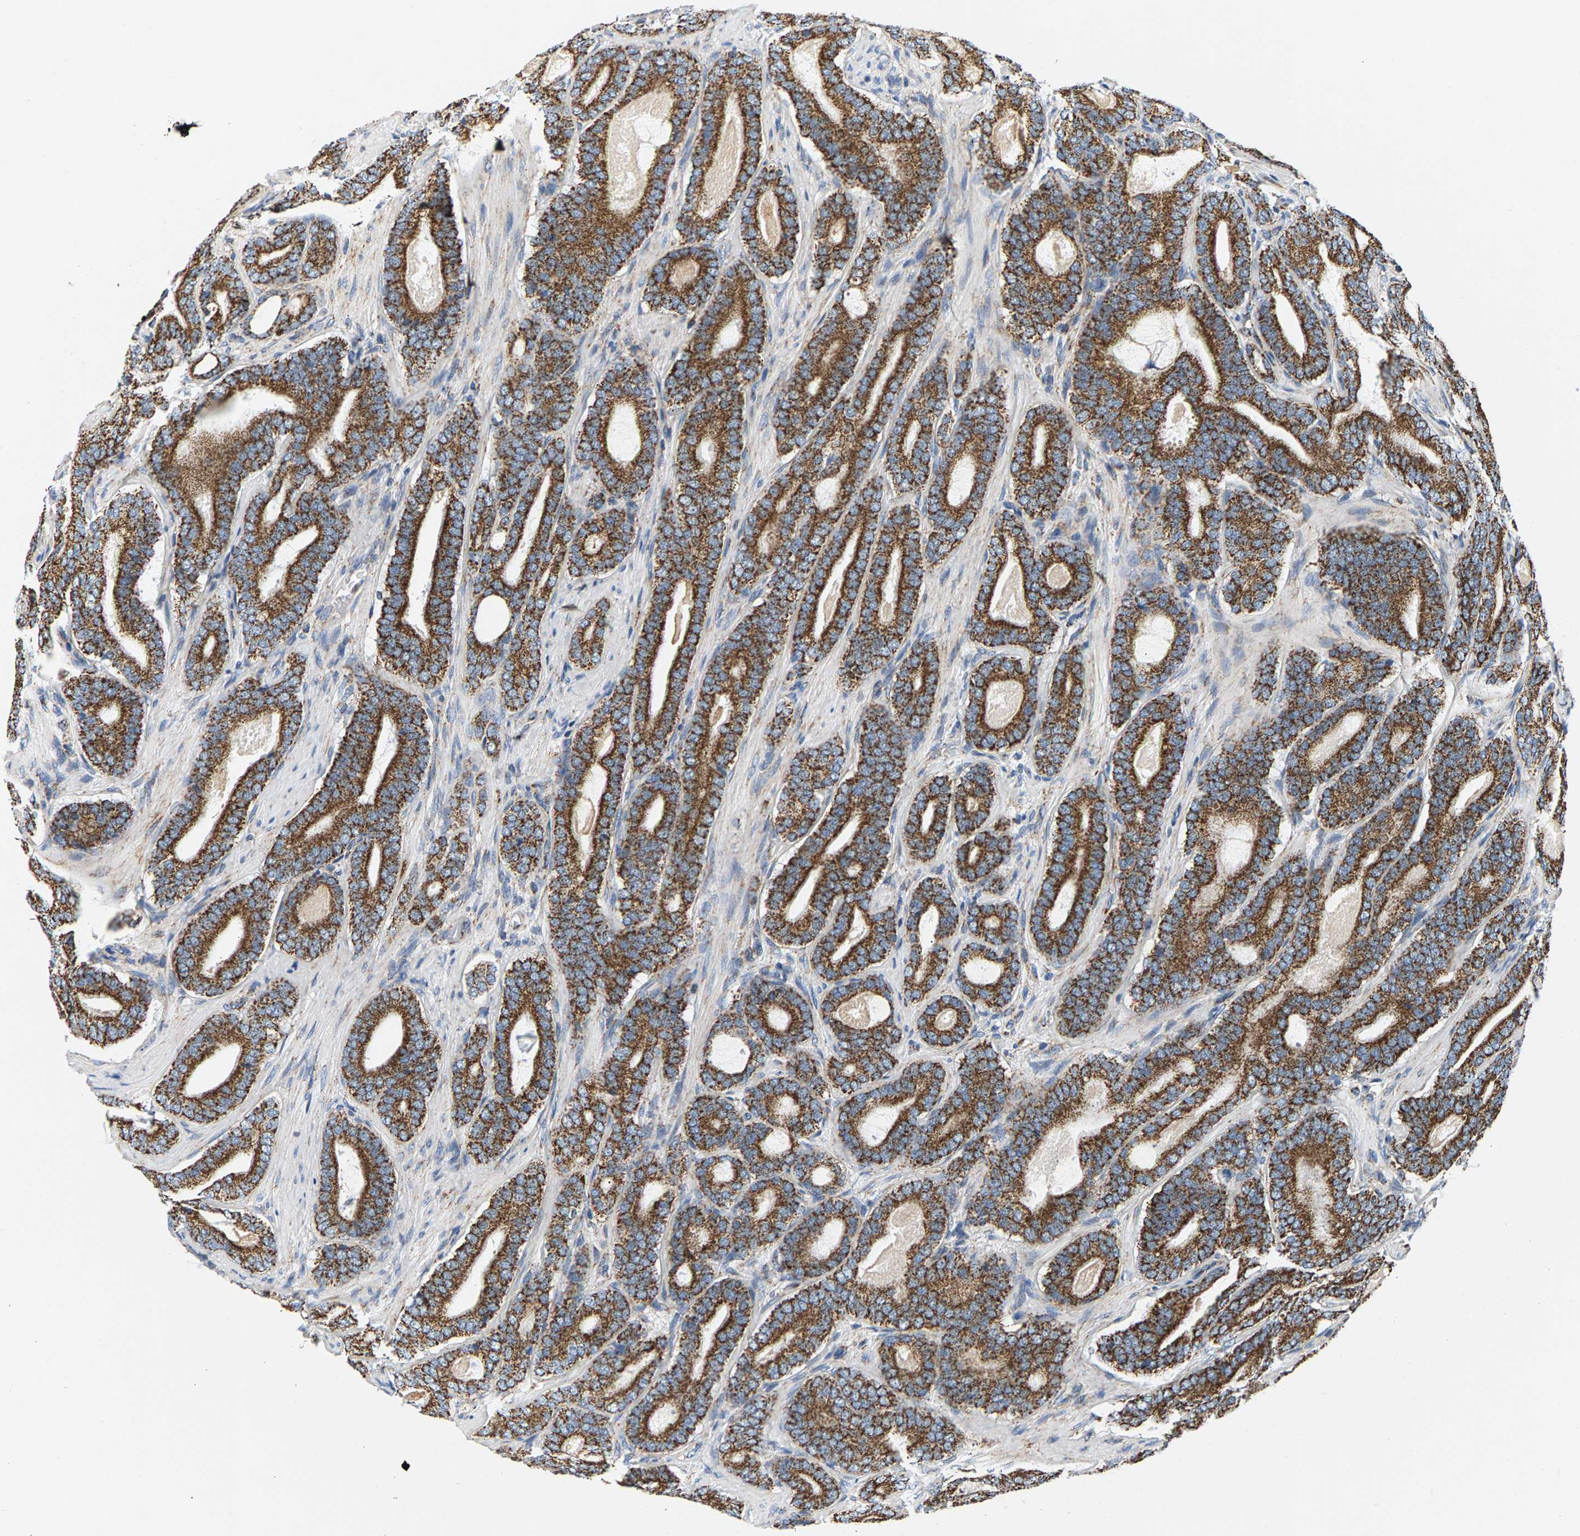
{"staining": {"intensity": "moderate", "quantity": ">75%", "location": "cytoplasmic/membranous"}, "tissue": "prostate cancer", "cell_type": "Tumor cells", "image_type": "cancer", "snomed": [{"axis": "morphology", "description": "Adenocarcinoma, High grade"}, {"axis": "topography", "description": "Prostate"}], "caption": "Immunohistochemistry (IHC) micrograph of neoplastic tissue: prostate adenocarcinoma (high-grade) stained using IHC exhibits medium levels of moderate protein expression localized specifically in the cytoplasmic/membranous of tumor cells, appearing as a cytoplasmic/membranous brown color.", "gene": "PDE1A", "patient": {"sex": "male", "age": 60}}